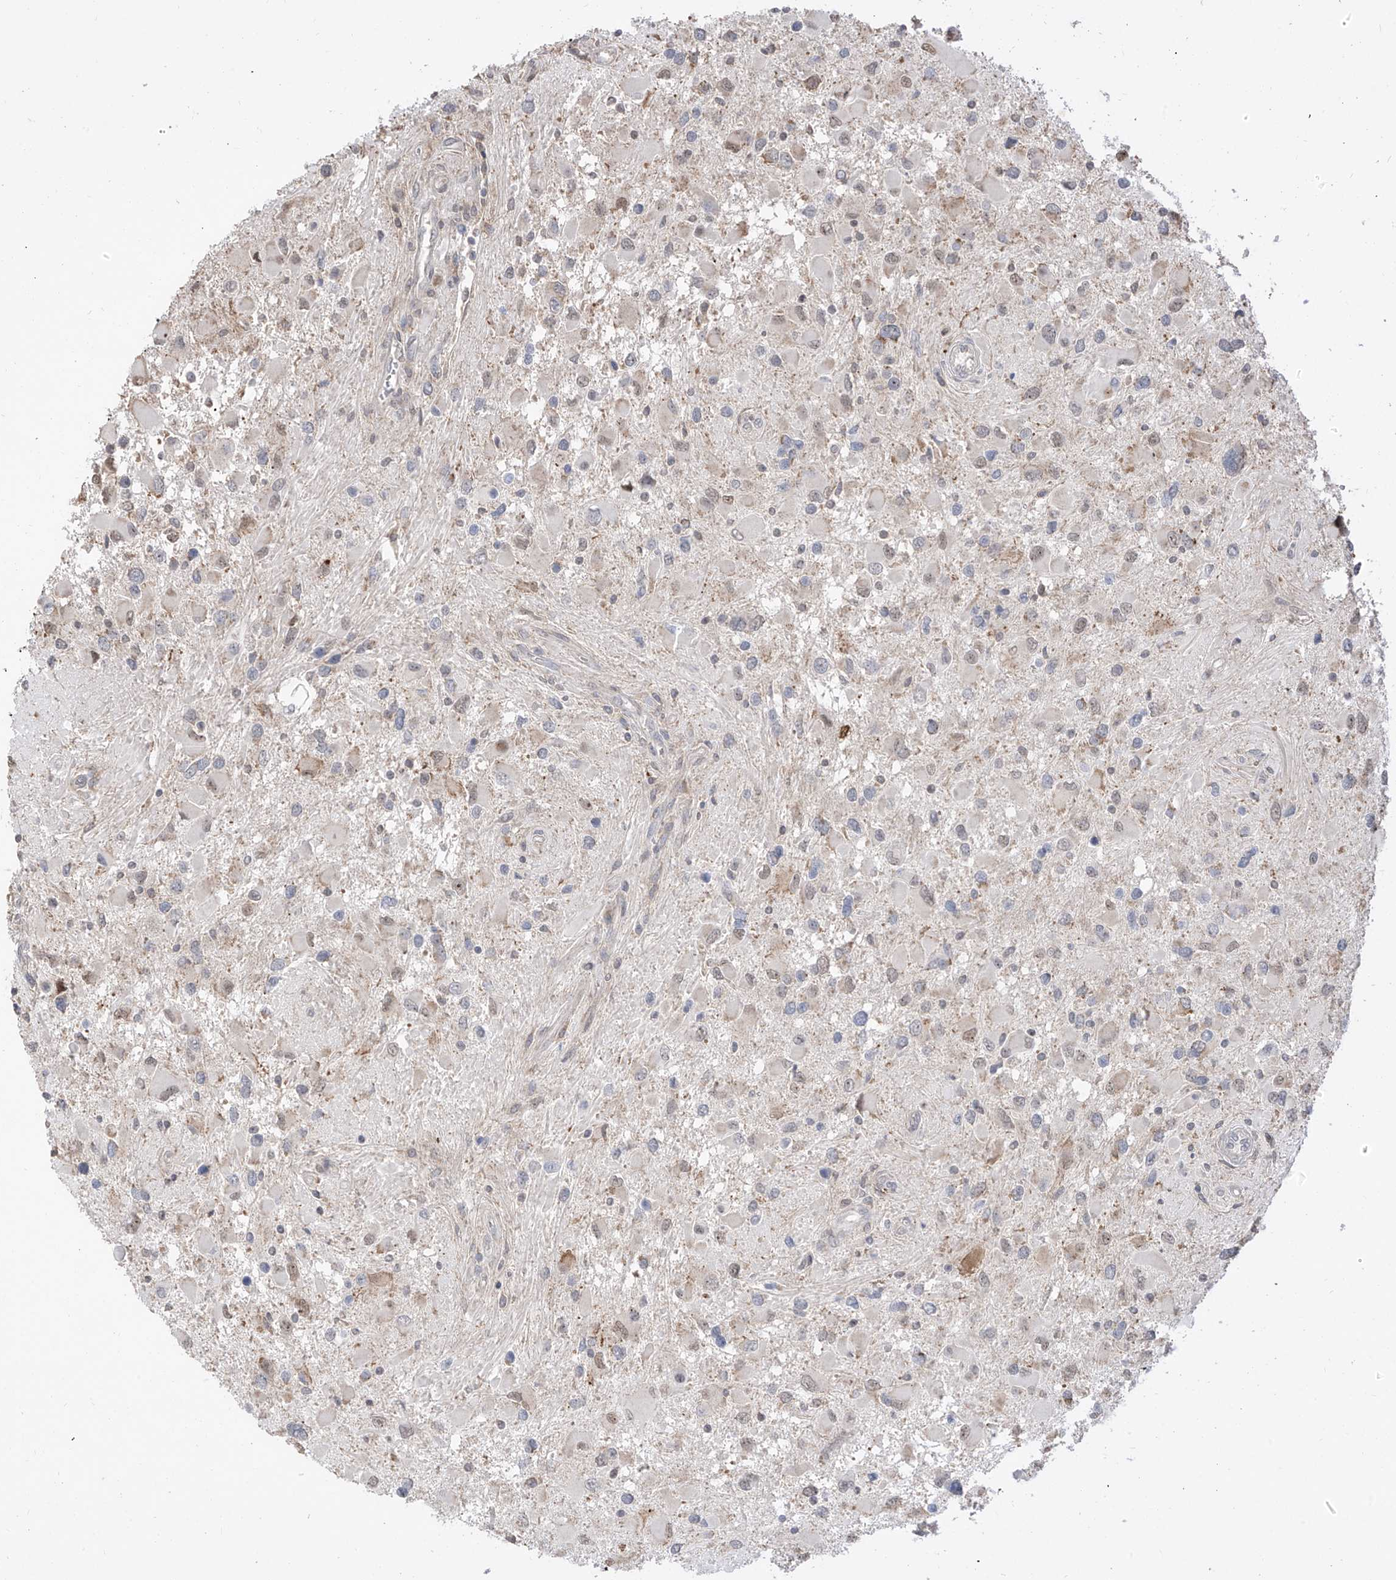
{"staining": {"intensity": "weak", "quantity": "<25%", "location": "nuclear"}, "tissue": "glioma", "cell_type": "Tumor cells", "image_type": "cancer", "snomed": [{"axis": "morphology", "description": "Glioma, malignant, High grade"}, {"axis": "topography", "description": "Brain"}], "caption": "The immunohistochemistry (IHC) histopathology image has no significant staining in tumor cells of glioma tissue.", "gene": "LATS1", "patient": {"sex": "male", "age": 53}}